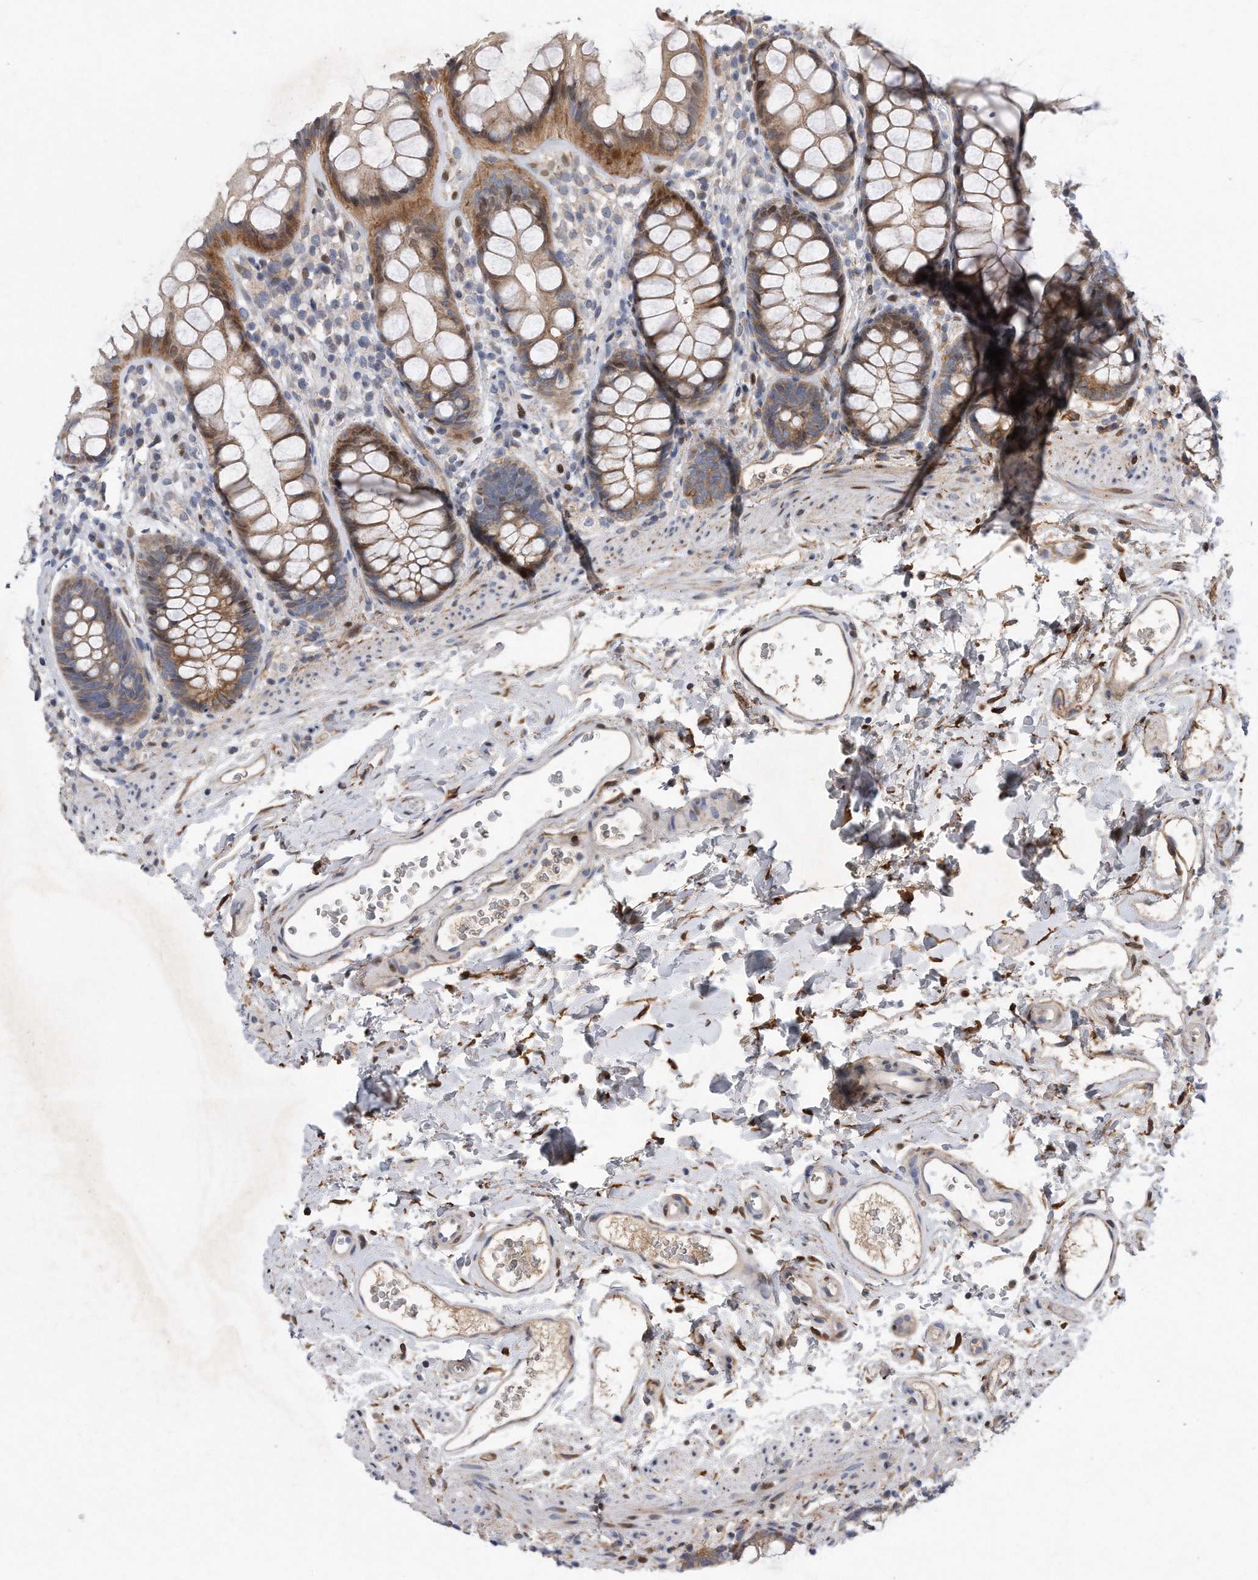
{"staining": {"intensity": "moderate", "quantity": ">75%", "location": "cytoplasmic/membranous,nuclear"}, "tissue": "rectum", "cell_type": "Glandular cells", "image_type": "normal", "snomed": [{"axis": "morphology", "description": "Normal tissue, NOS"}, {"axis": "topography", "description": "Rectum"}], "caption": "Immunohistochemical staining of benign human rectum shows >75% levels of moderate cytoplasmic/membranous,nuclear protein expression in about >75% of glandular cells. (DAB (3,3'-diaminobenzidine) IHC with brightfield microscopy, high magnification).", "gene": "CDH12", "patient": {"sex": "female", "age": 65}}